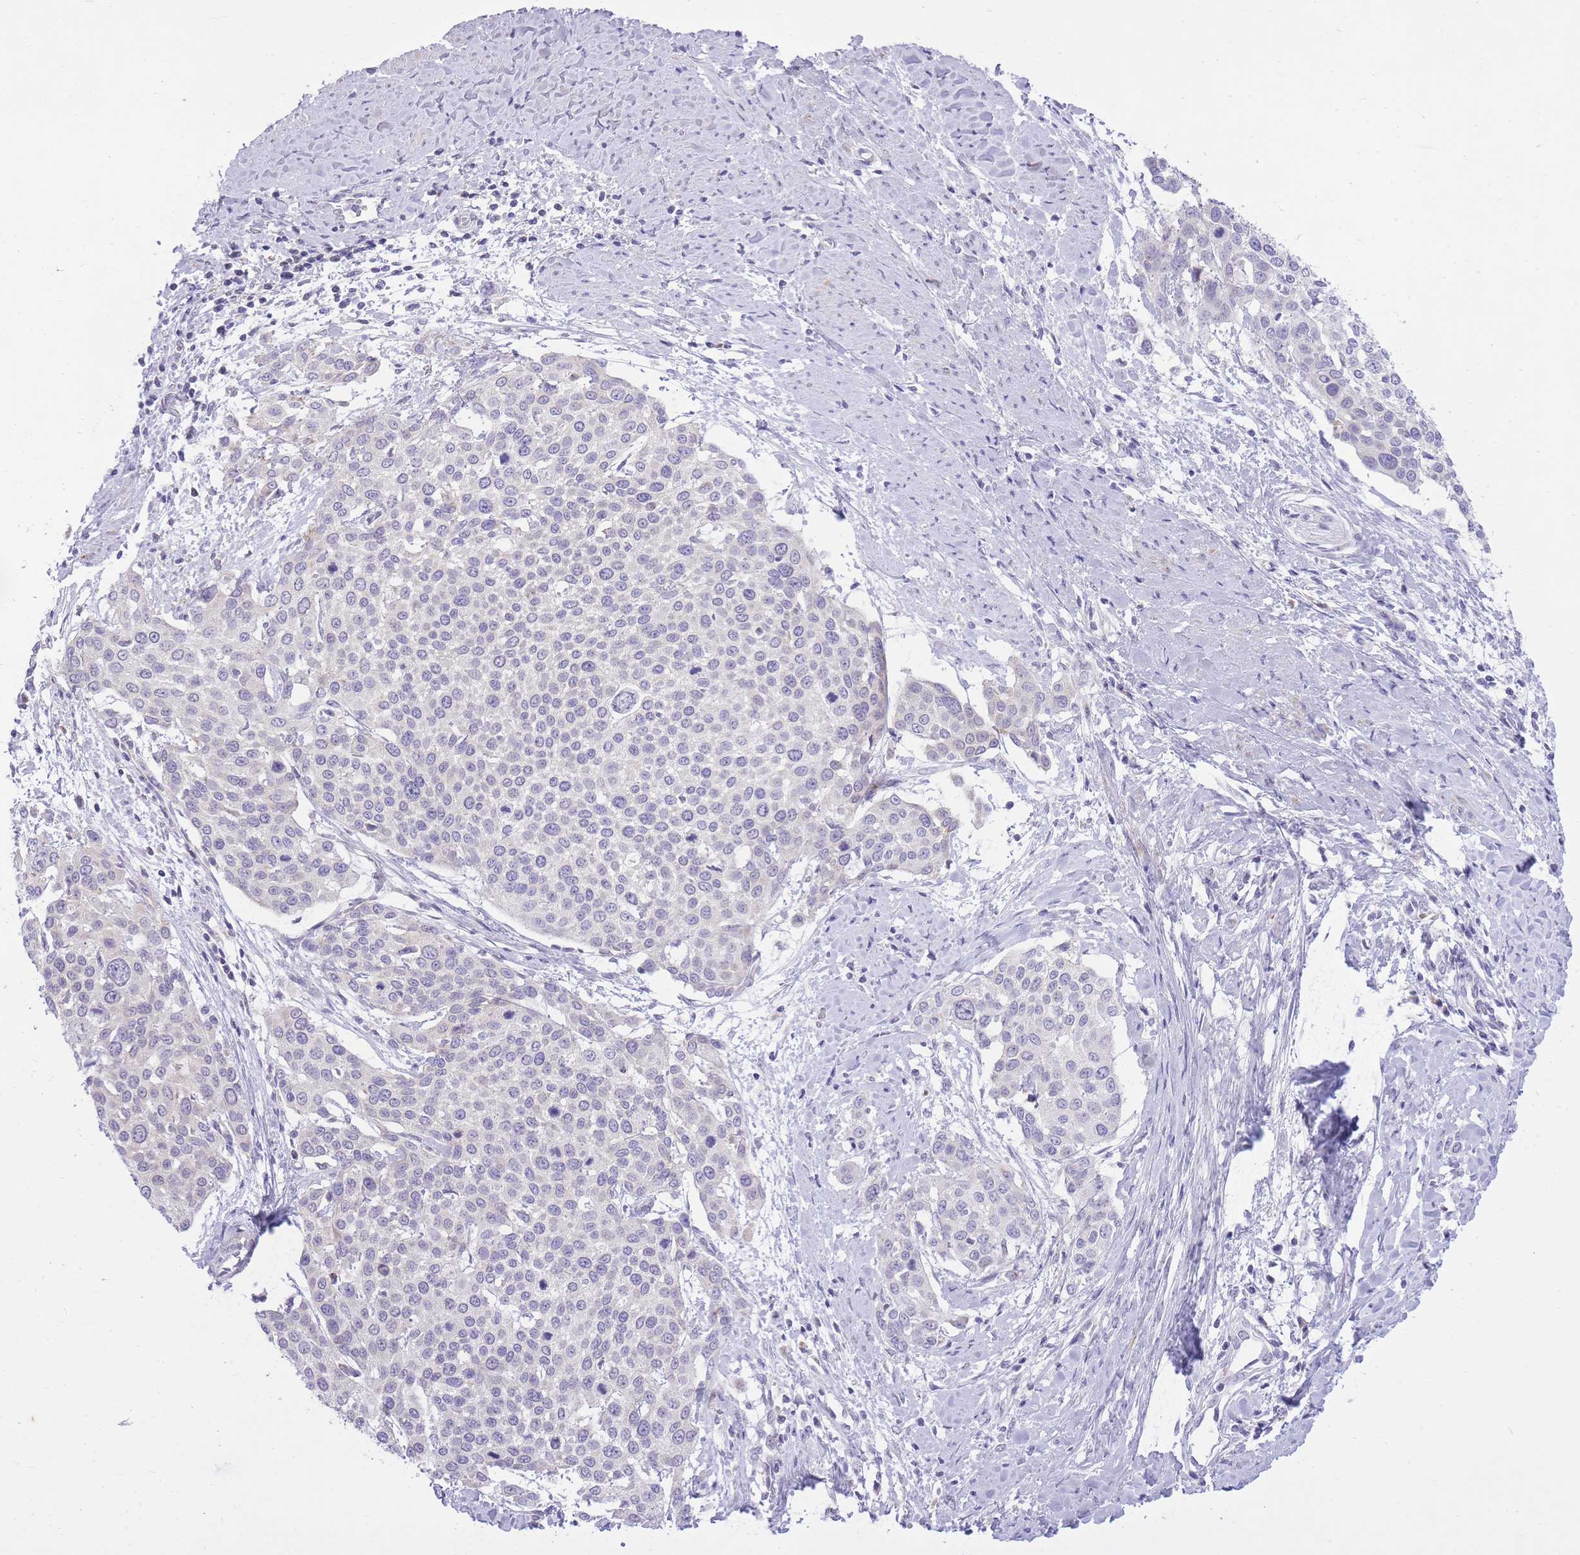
{"staining": {"intensity": "negative", "quantity": "none", "location": "none"}, "tissue": "cervical cancer", "cell_type": "Tumor cells", "image_type": "cancer", "snomed": [{"axis": "morphology", "description": "Squamous cell carcinoma, NOS"}, {"axis": "topography", "description": "Cervix"}], "caption": "A photomicrograph of human cervical cancer is negative for staining in tumor cells.", "gene": "DENND2D", "patient": {"sex": "female", "age": 44}}